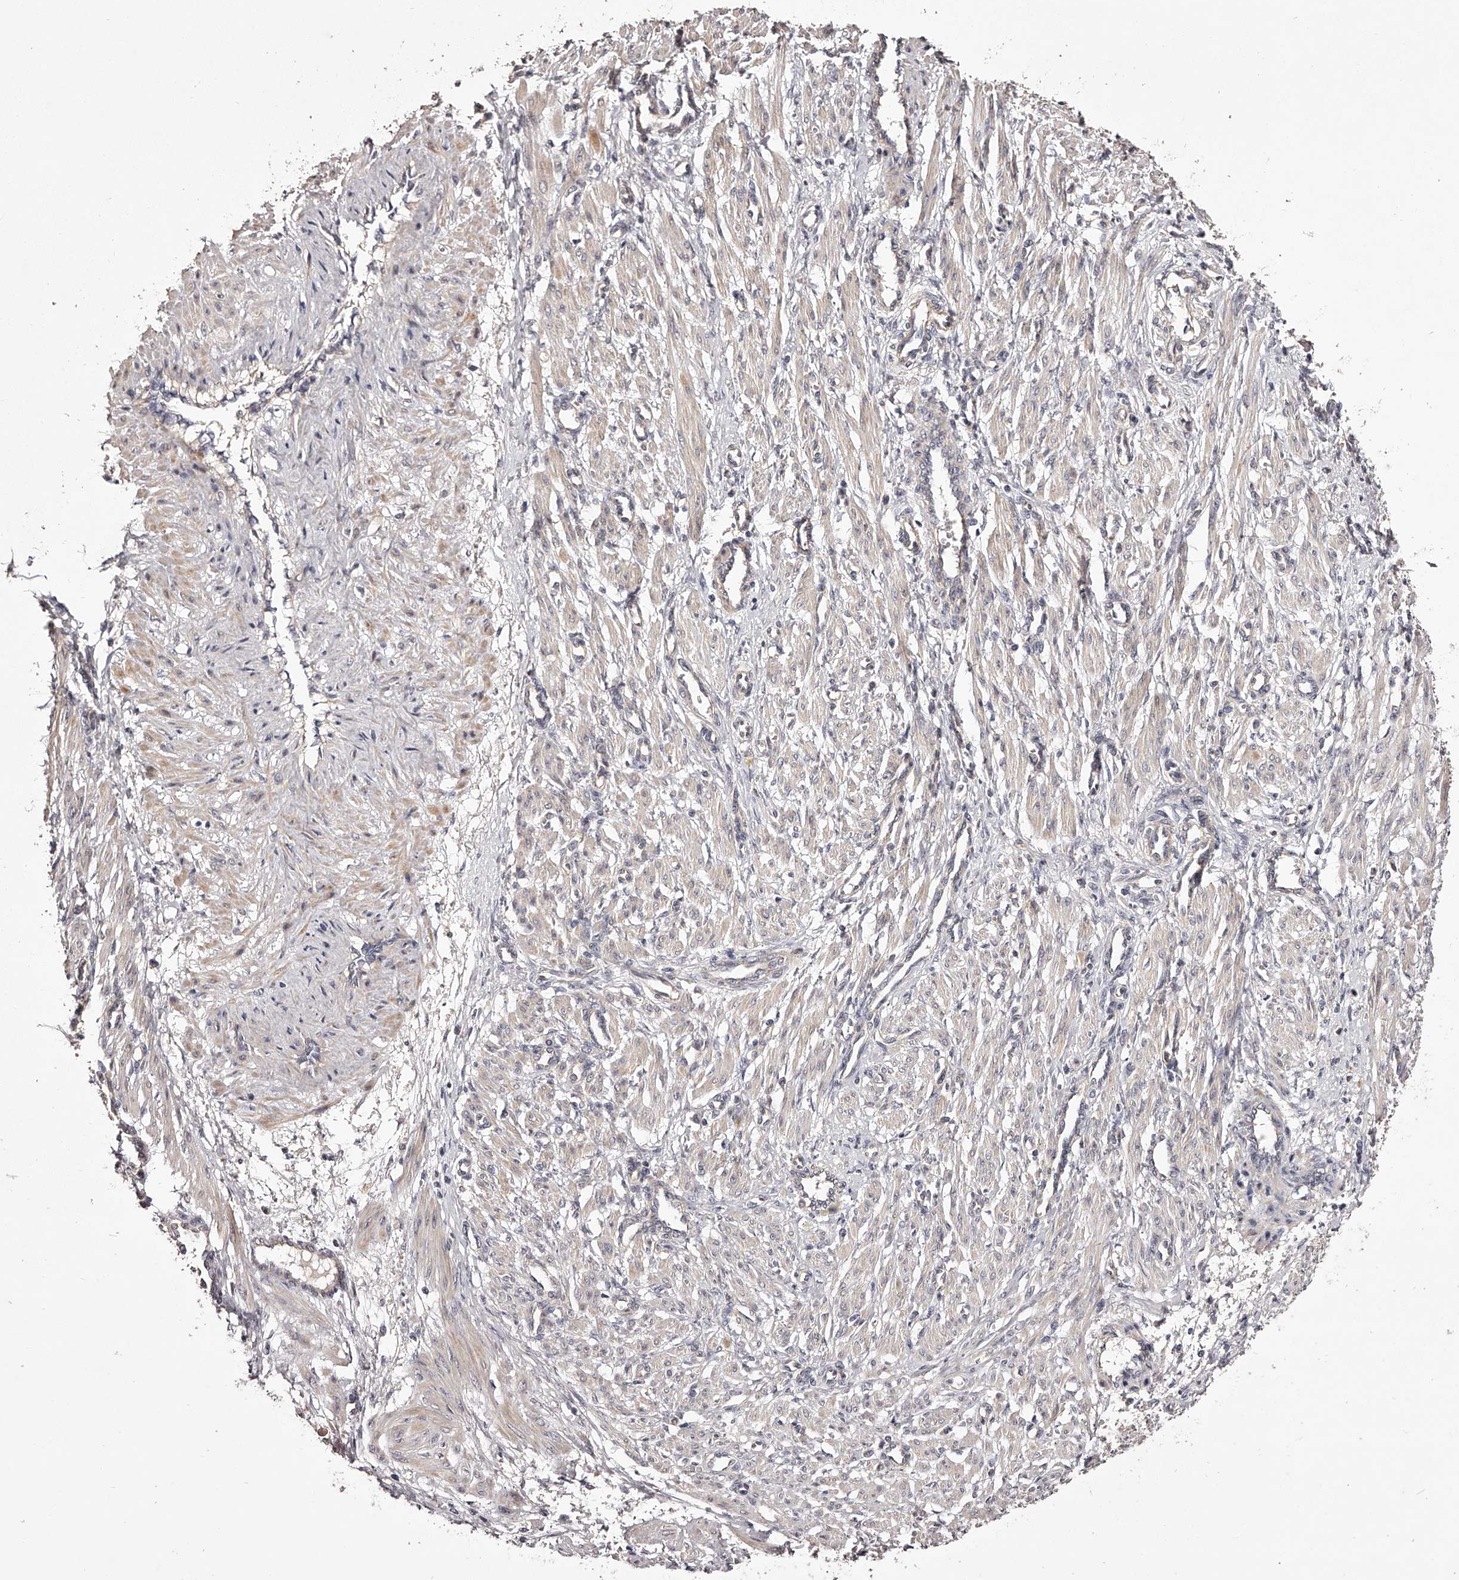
{"staining": {"intensity": "weak", "quantity": "25%-75%", "location": "cytoplasmic/membranous"}, "tissue": "smooth muscle", "cell_type": "Smooth muscle cells", "image_type": "normal", "snomed": [{"axis": "morphology", "description": "Normal tissue, NOS"}, {"axis": "topography", "description": "Endometrium"}], "caption": "Protein staining by immunohistochemistry reveals weak cytoplasmic/membranous positivity in about 25%-75% of smooth muscle cells in normal smooth muscle.", "gene": "ODF2L", "patient": {"sex": "female", "age": 33}}